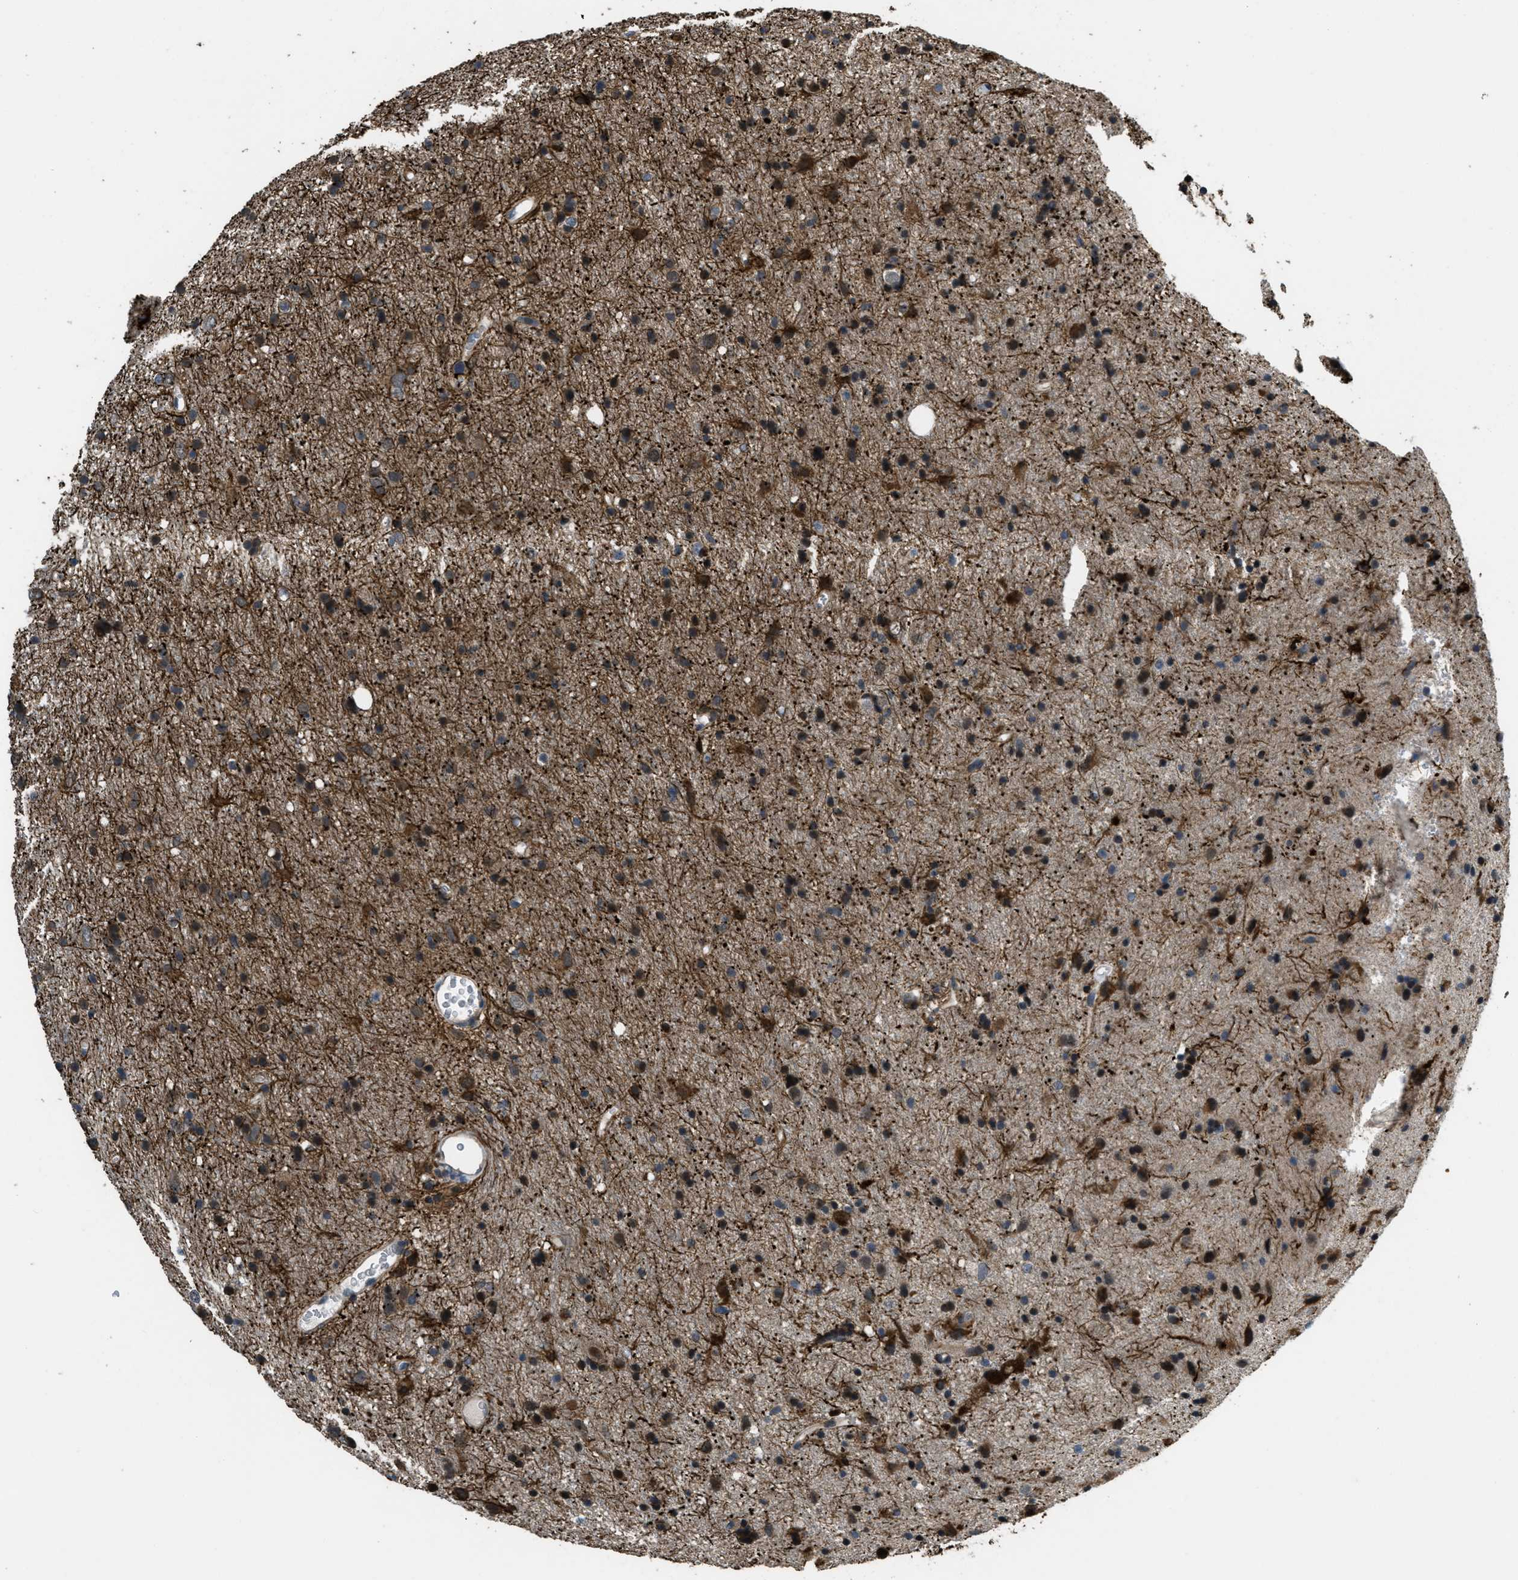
{"staining": {"intensity": "strong", "quantity": "25%-75%", "location": "cytoplasmic/membranous,nuclear"}, "tissue": "glioma", "cell_type": "Tumor cells", "image_type": "cancer", "snomed": [{"axis": "morphology", "description": "Glioma, malignant, Low grade"}, {"axis": "topography", "description": "Brain"}], "caption": "Malignant glioma (low-grade) was stained to show a protein in brown. There is high levels of strong cytoplasmic/membranous and nuclear staining in approximately 25%-75% of tumor cells.", "gene": "NAT1", "patient": {"sex": "male", "age": 77}}